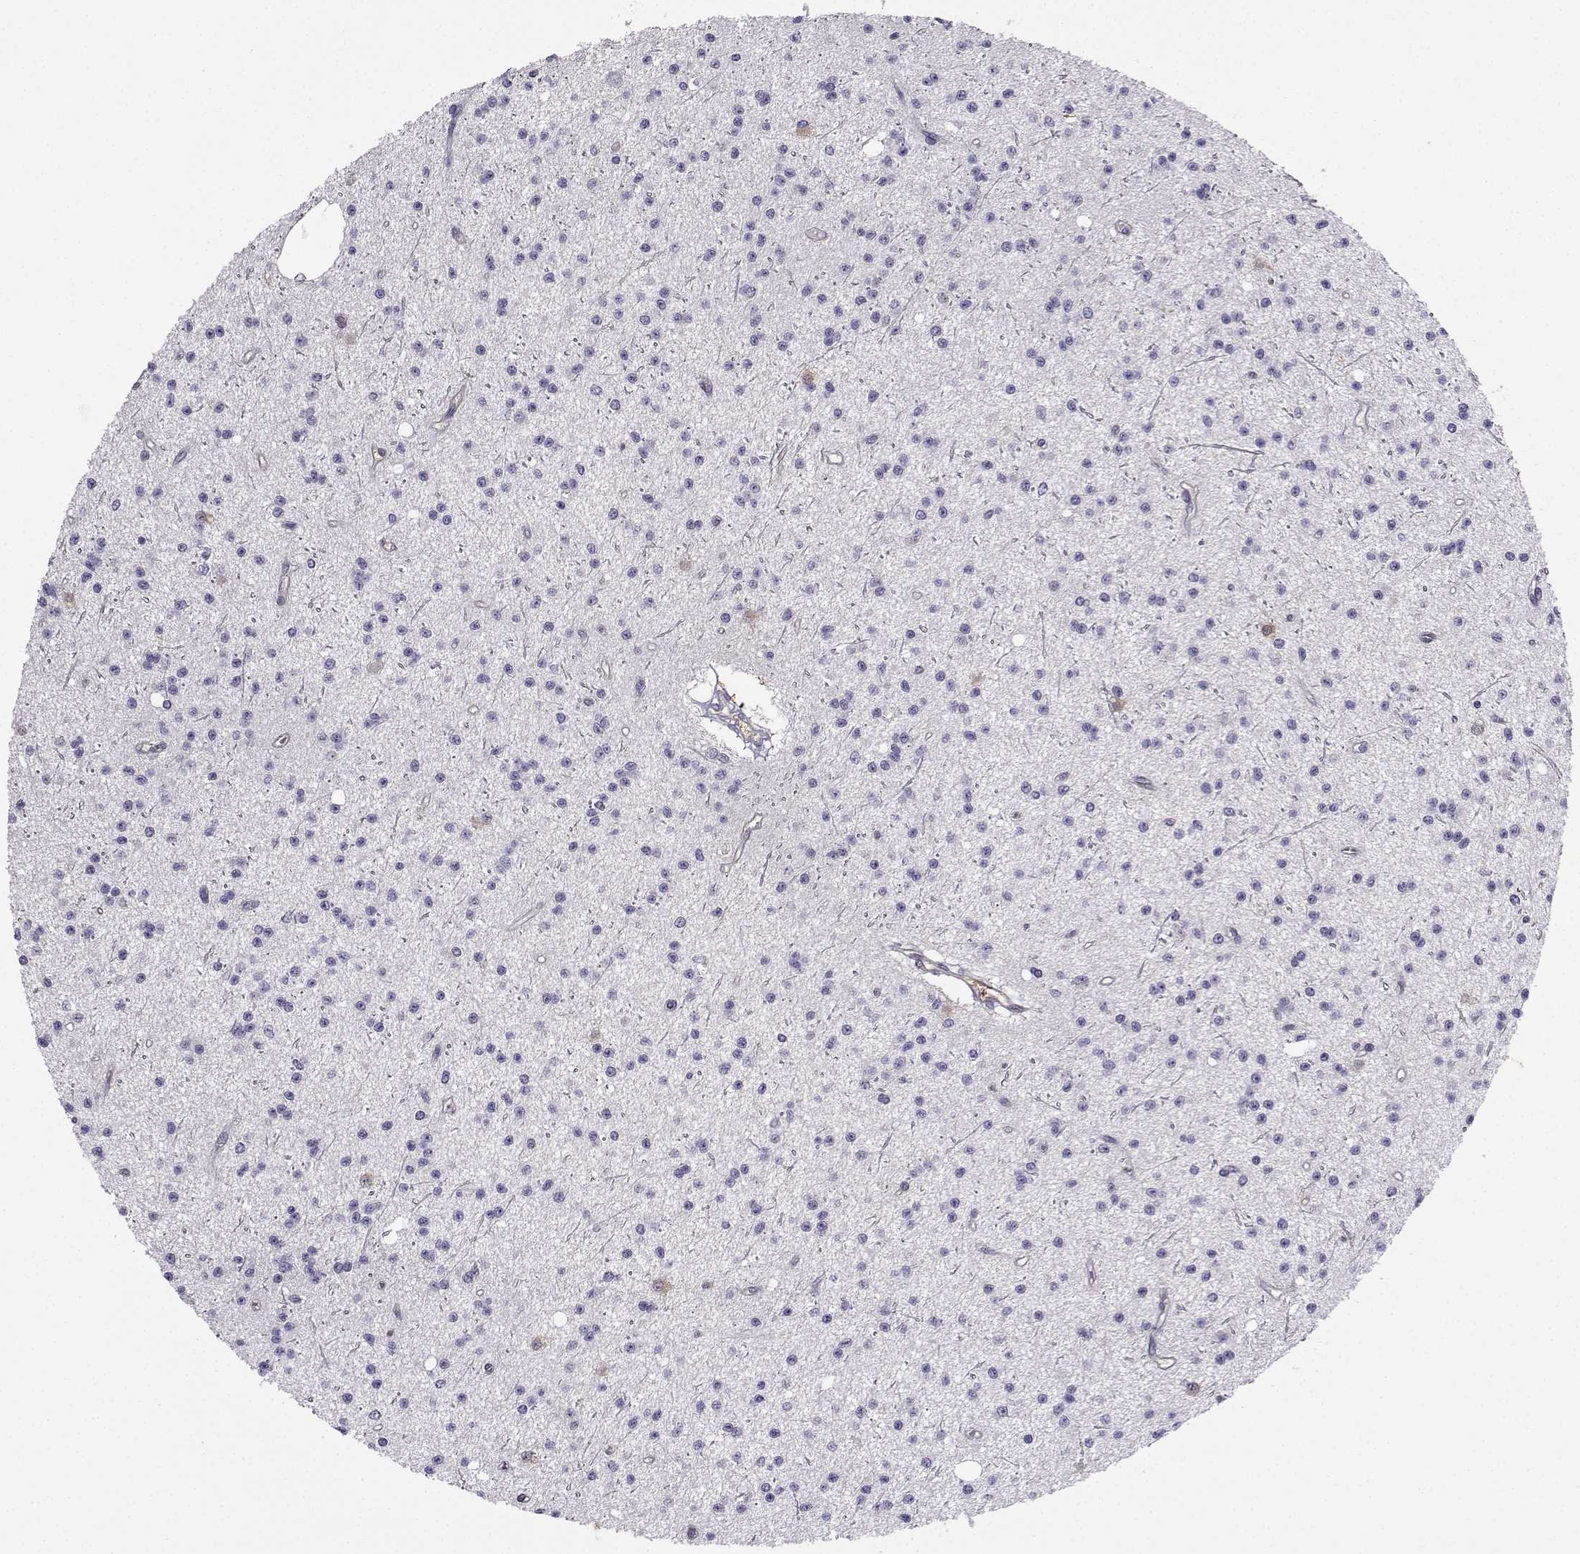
{"staining": {"intensity": "negative", "quantity": "none", "location": "none"}, "tissue": "glioma", "cell_type": "Tumor cells", "image_type": "cancer", "snomed": [{"axis": "morphology", "description": "Glioma, malignant, Low grade"}, {"axis": "topography", "description": "Brain"}], "caption": "An immunohistochemistry (IHC) micrograph of glioma is shown. There is no staining in tumor cells of glioma. (DAB (3,3'-diaminobenzidine) immunohistochemistry visualized using brightfield microscopy, high magnification).", "gene": "NQO1", "patient": {"sex": "male", "age": 27}}